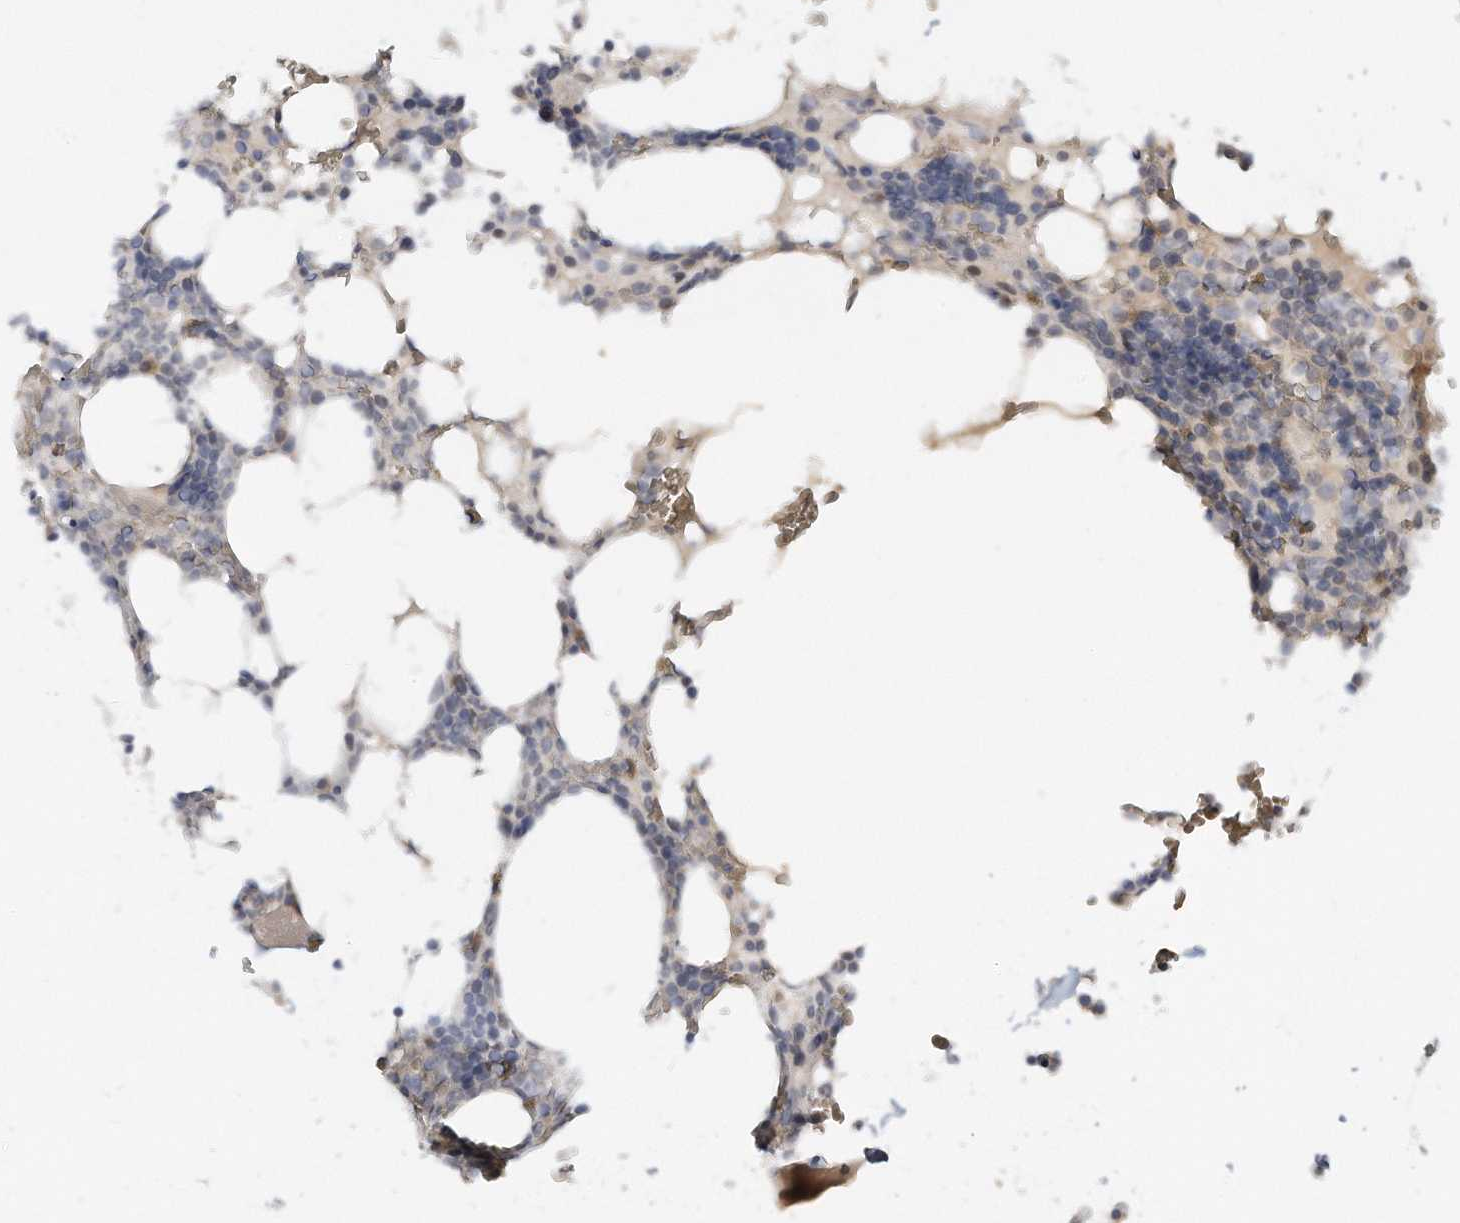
{"staining": {"intensity": "weak", "quantity": "<25%", "location": "cytoplasmic/membranous"}, "tissue": "bone marrow", "cell_type": "Hematopoietic cells", "image_type": "normal", "snomed": [{"axis": "morphology", "description": "Normal tissue, NOS"}, {"axis": "topography", "description": "Bone marrow"}], "caption": "A high-resolution histopathology image shows immunohistochemistry staining of normal bone marrow, which exhibits no significant staining in hematopoietic cells. (Stains: DAB (3,3'-diaminobenzidine) immunohistochemistry (IHC) with hematoxylin counter stain, Microscopy: brightfield microscopy at high magnification).", "gene": "DDX43", "patient": {"sex": "male", "age": 58}}